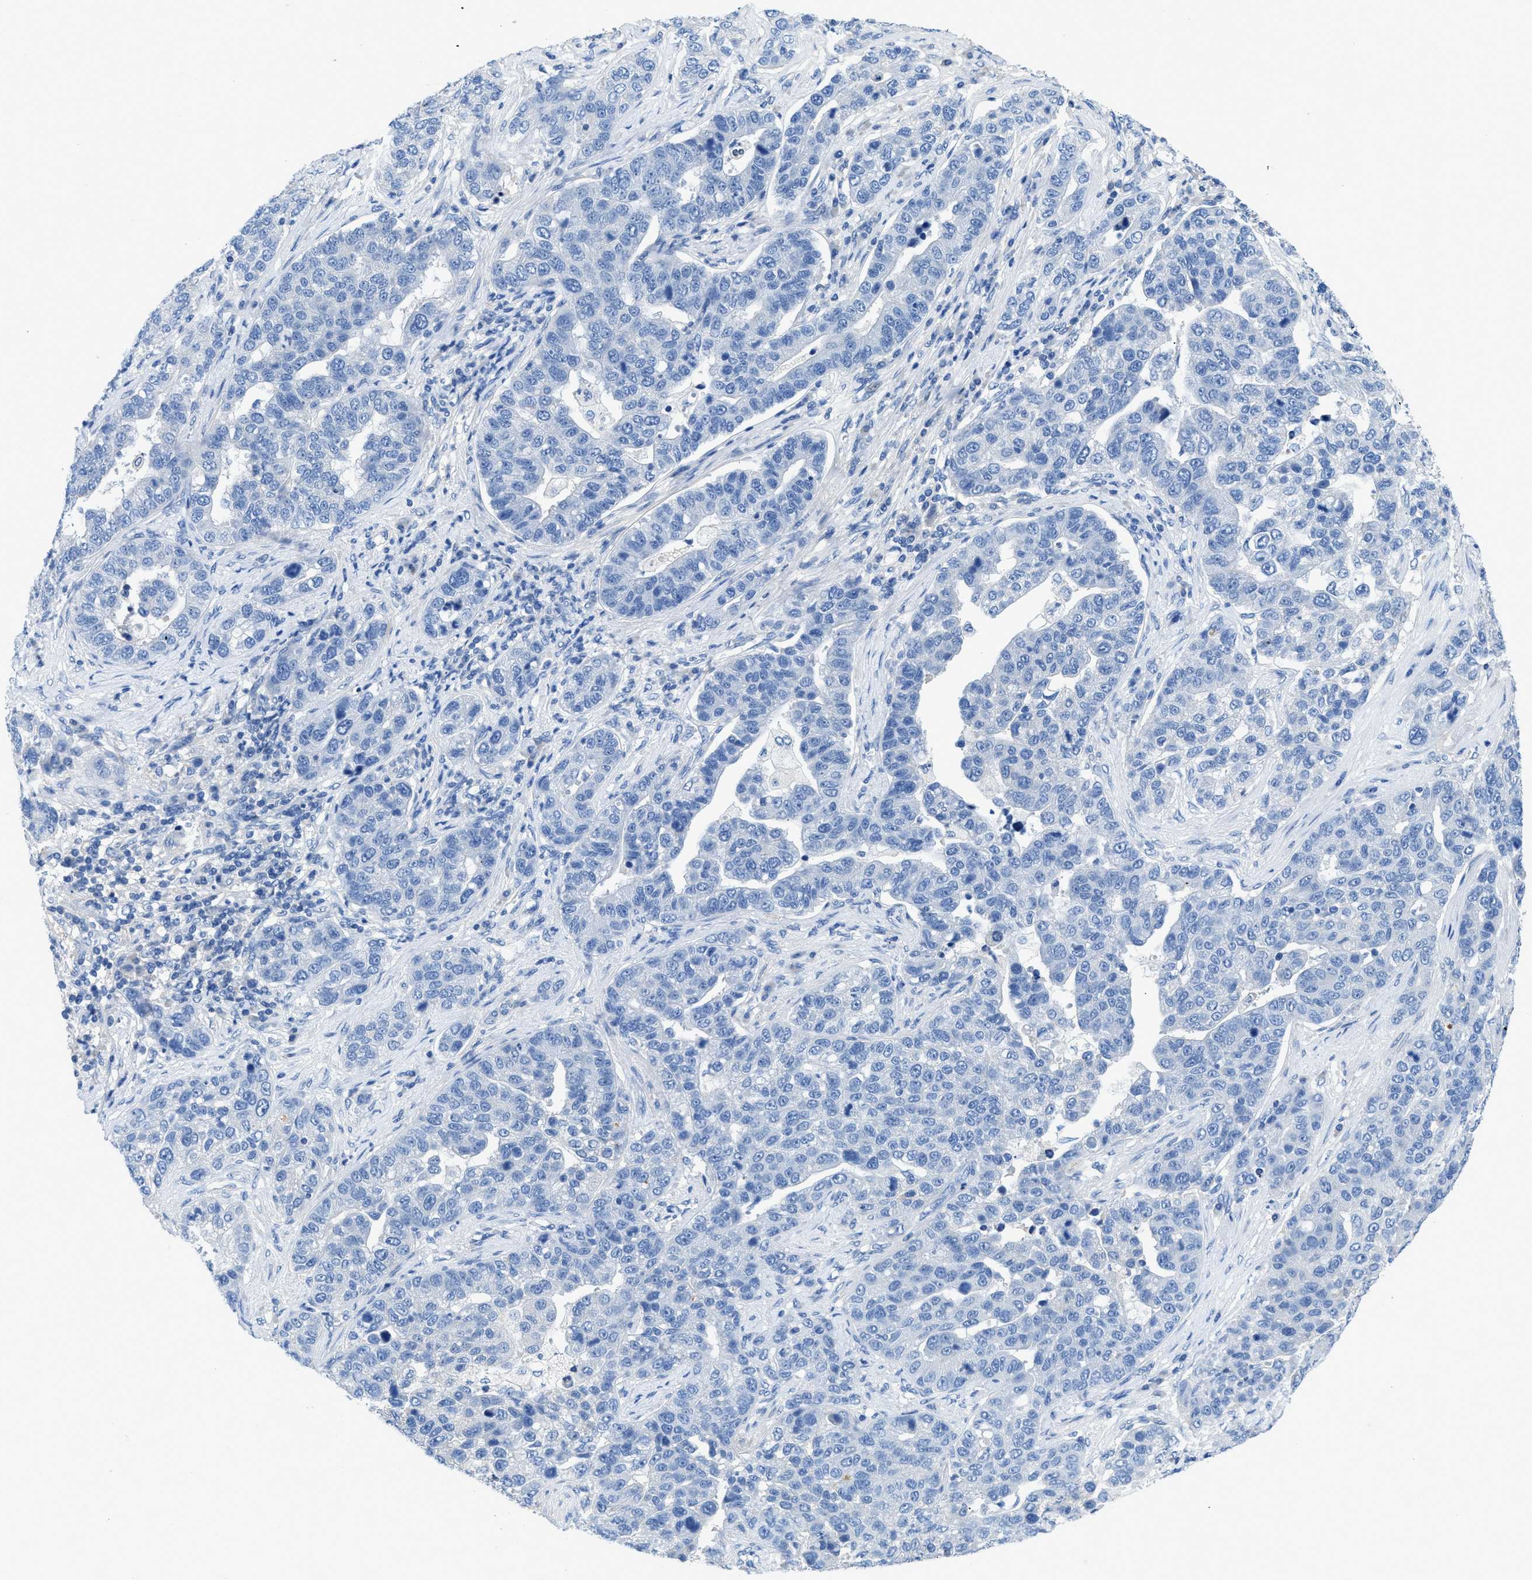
{"staining": {"intensity": "negative", "quantity": "none", "location": "none"}, "tissue": "pancreatic cancer", "cell_type": "Tumor cells", "image_type": "cancer", "snomed": [{"axis": "morphology", "description": "Adenocarcinoma, NOS"}, {"axis": "topography", "description": "Pancreas"}], "caption": "Immunohistochemical staining of pancreatic cancer demonstrates no significant positivity in tumor cells.", "gene": "SLC10A6", "patient": {"sex": "female", "age": 61}}